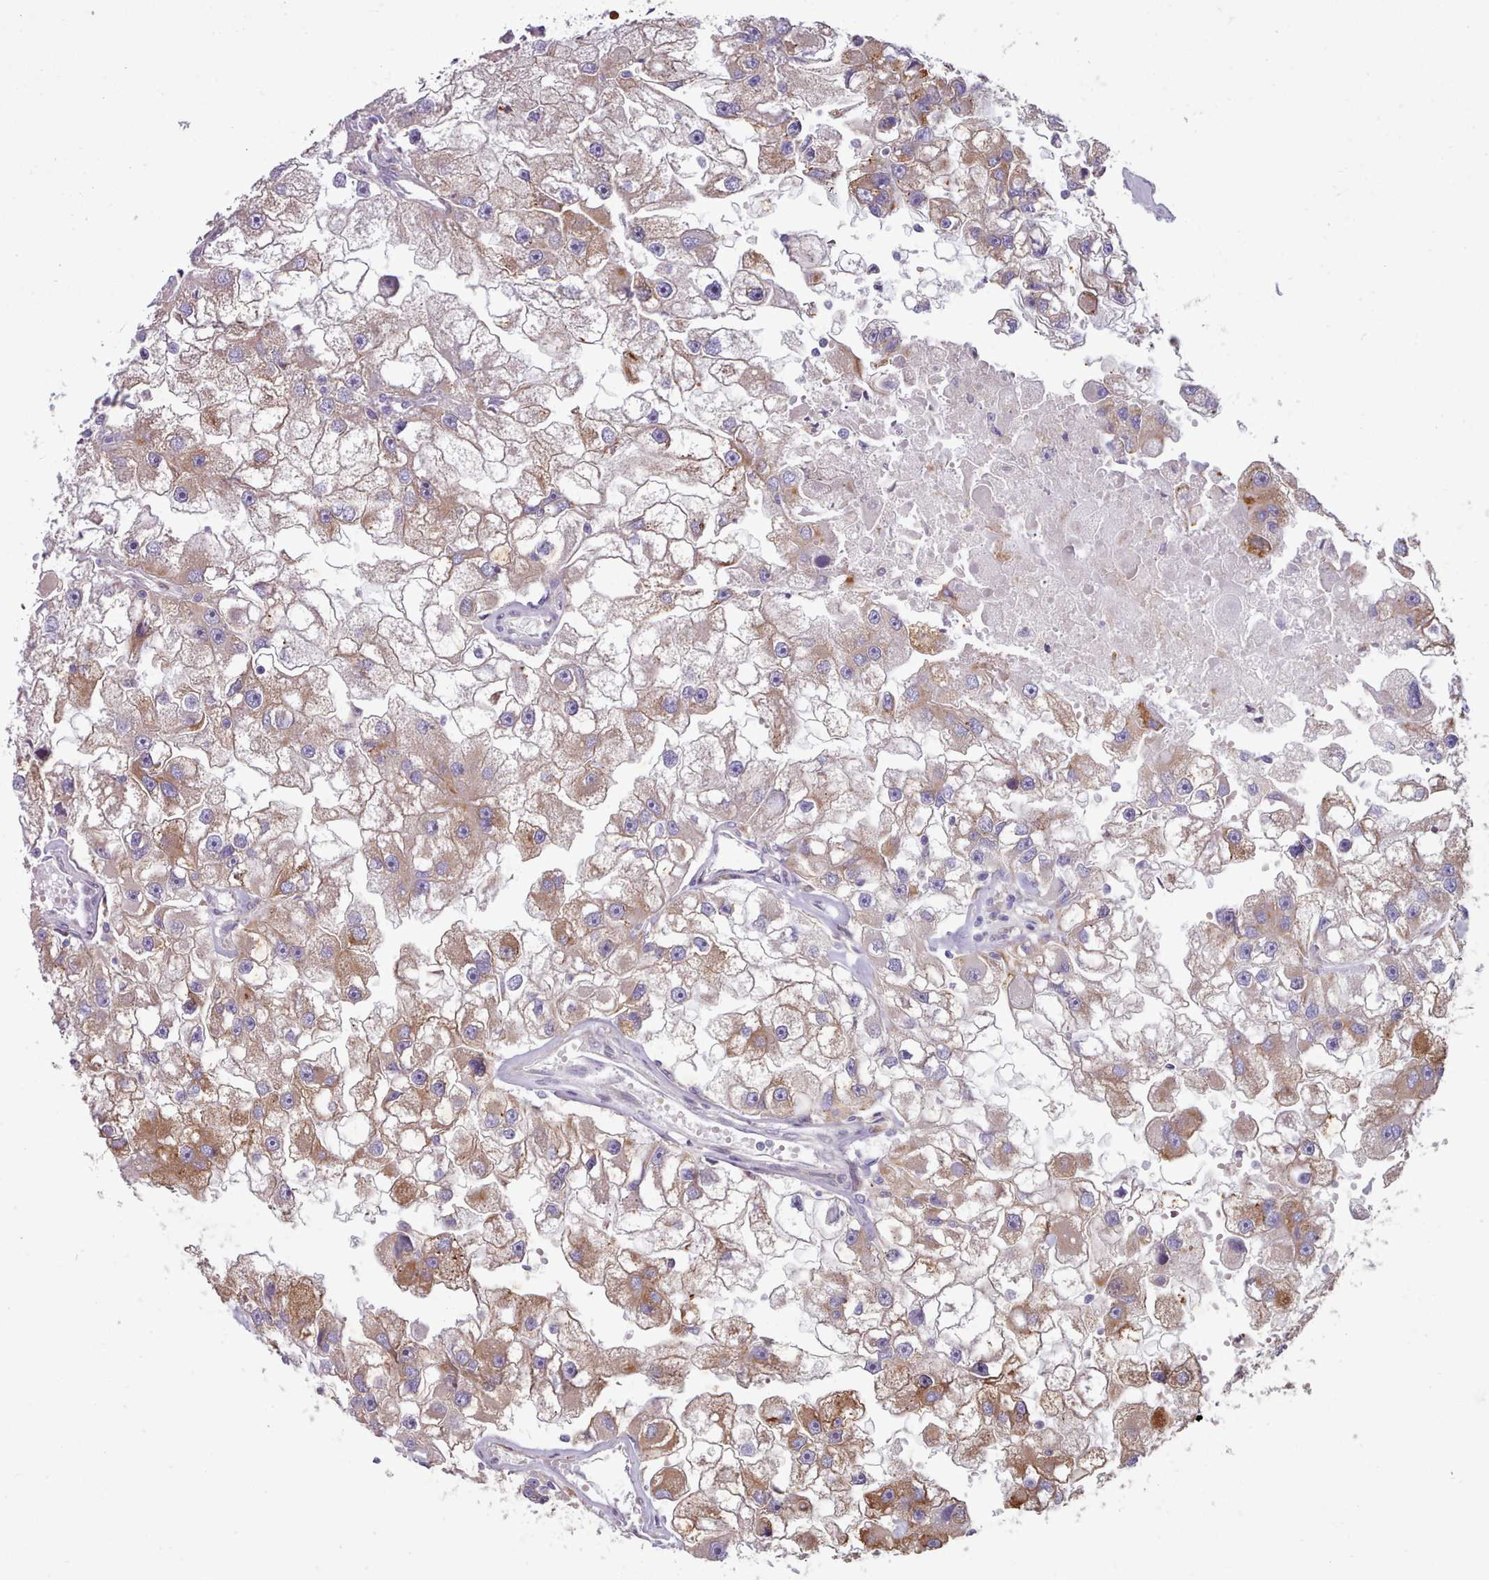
{"staining": {"intensity": "moderate", "quantity": "25%-75%", "location": "cytoplasmic/membranous"}, "tissue": "renal cancer", "cell_type": "Tumor cells", "image_type": "cancer", "snomed": [{"axis": "morphology", "description": "Adenocarcinoma, NOS"}, {"axis": "topography", "description": "Kidney"}], "caption": "Adenocarcinoma (renal) stained for a protein (brown) displays moderate cytoplasmic/membranous positive staining in approximately 25%-75% of tumor cells.", "gene": "TRIM26", "patient": {"sex": "male", "age": 63}}